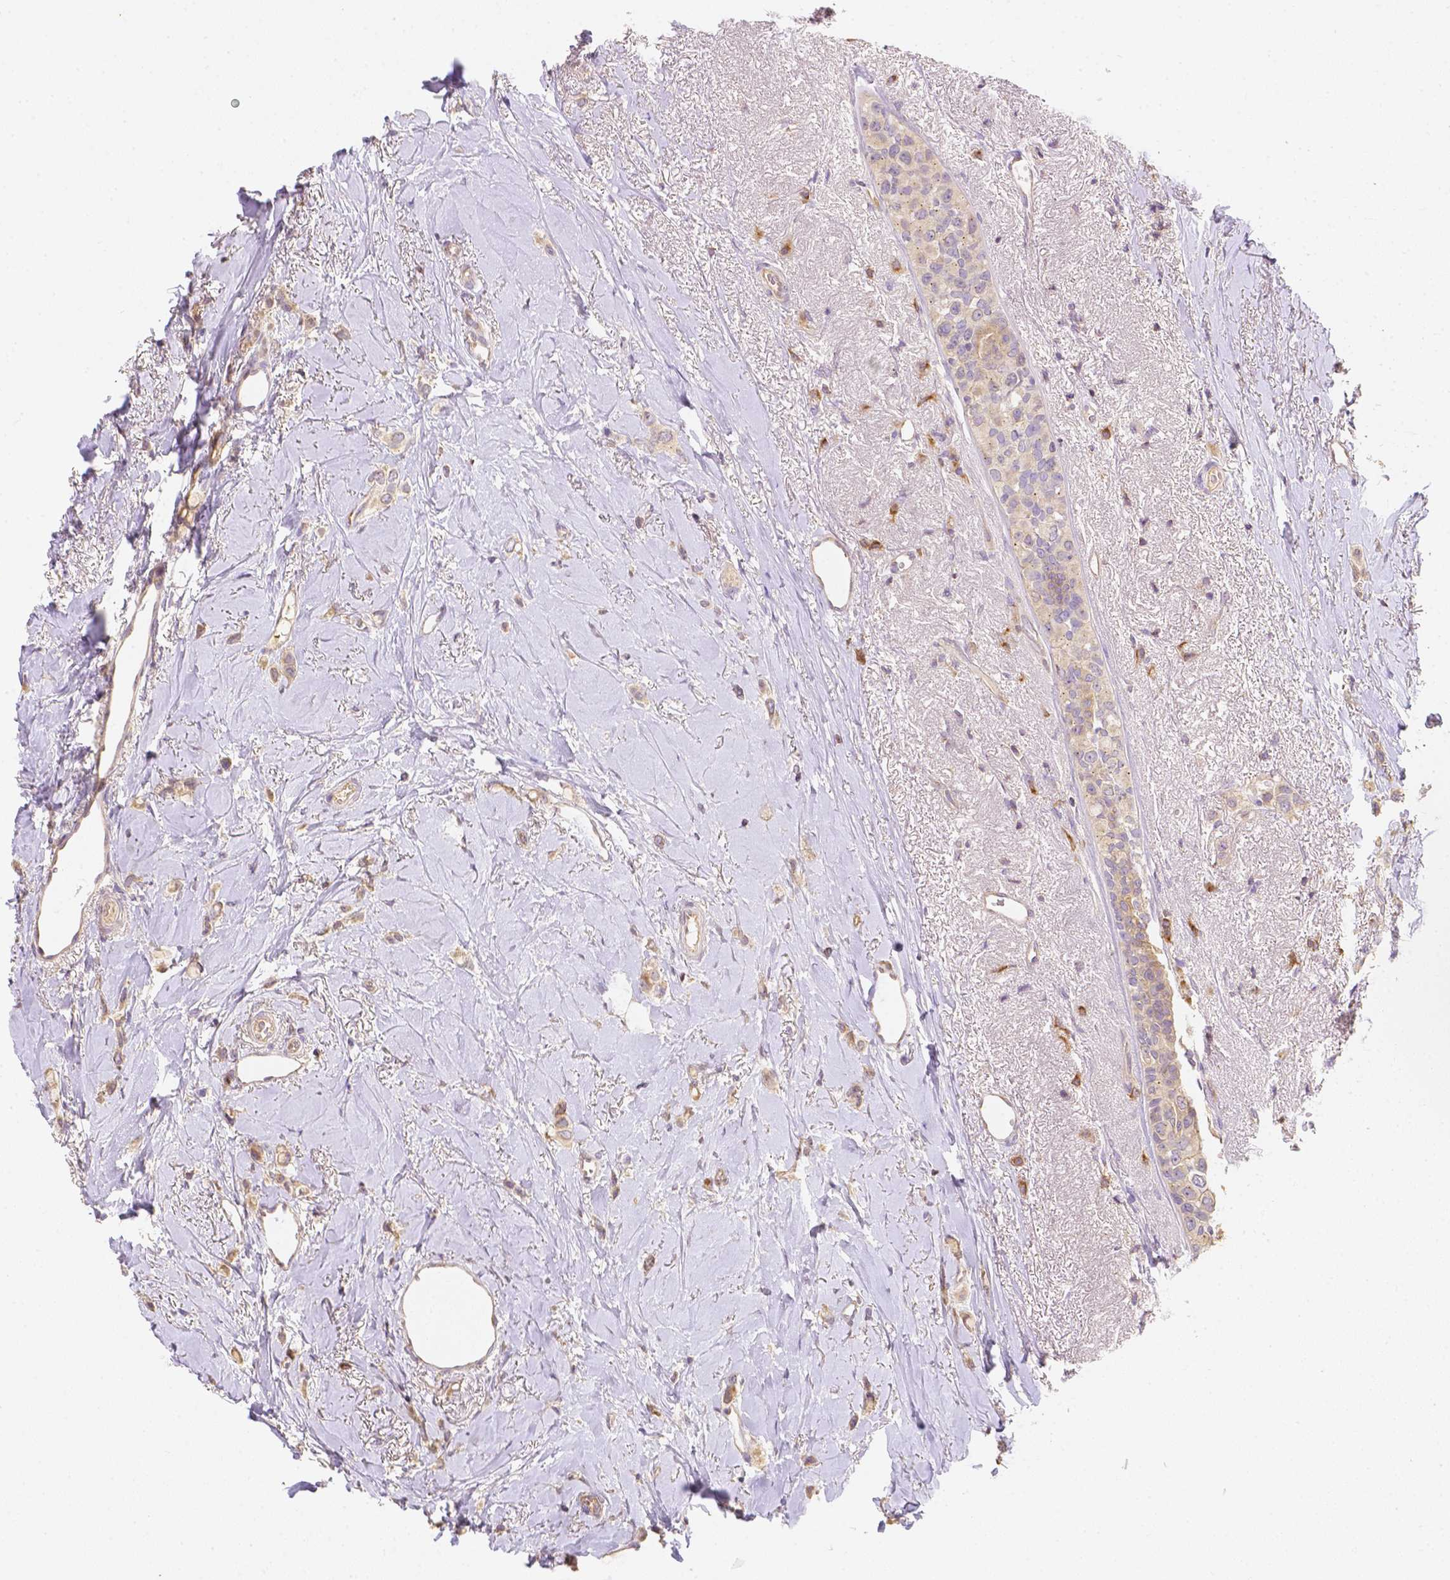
{"staining": {"intensity": "weak", "quantity": ">75%", "location": "cytoplasmic/membranous"}, "tissue": "breast cancer", "cell_type": "Tumor cells", "image_type": "cancer", "snomed": [{"axis": "morphology", "description": "Lobular carcinoma"}, {"axis": "topography", "description": "Breast"}], "caption": "Lobular carcinoma (breast) tissue reveals weak cytoplasmic/membranous expression in about >75% of tumor cells The staining is performed using DAB brown chromogen to label protein expression. The nuclei are counter-stained blue using hematoxylin.", "gene": "C10orf67", "patient": {"sex": "female", "age": 66}}